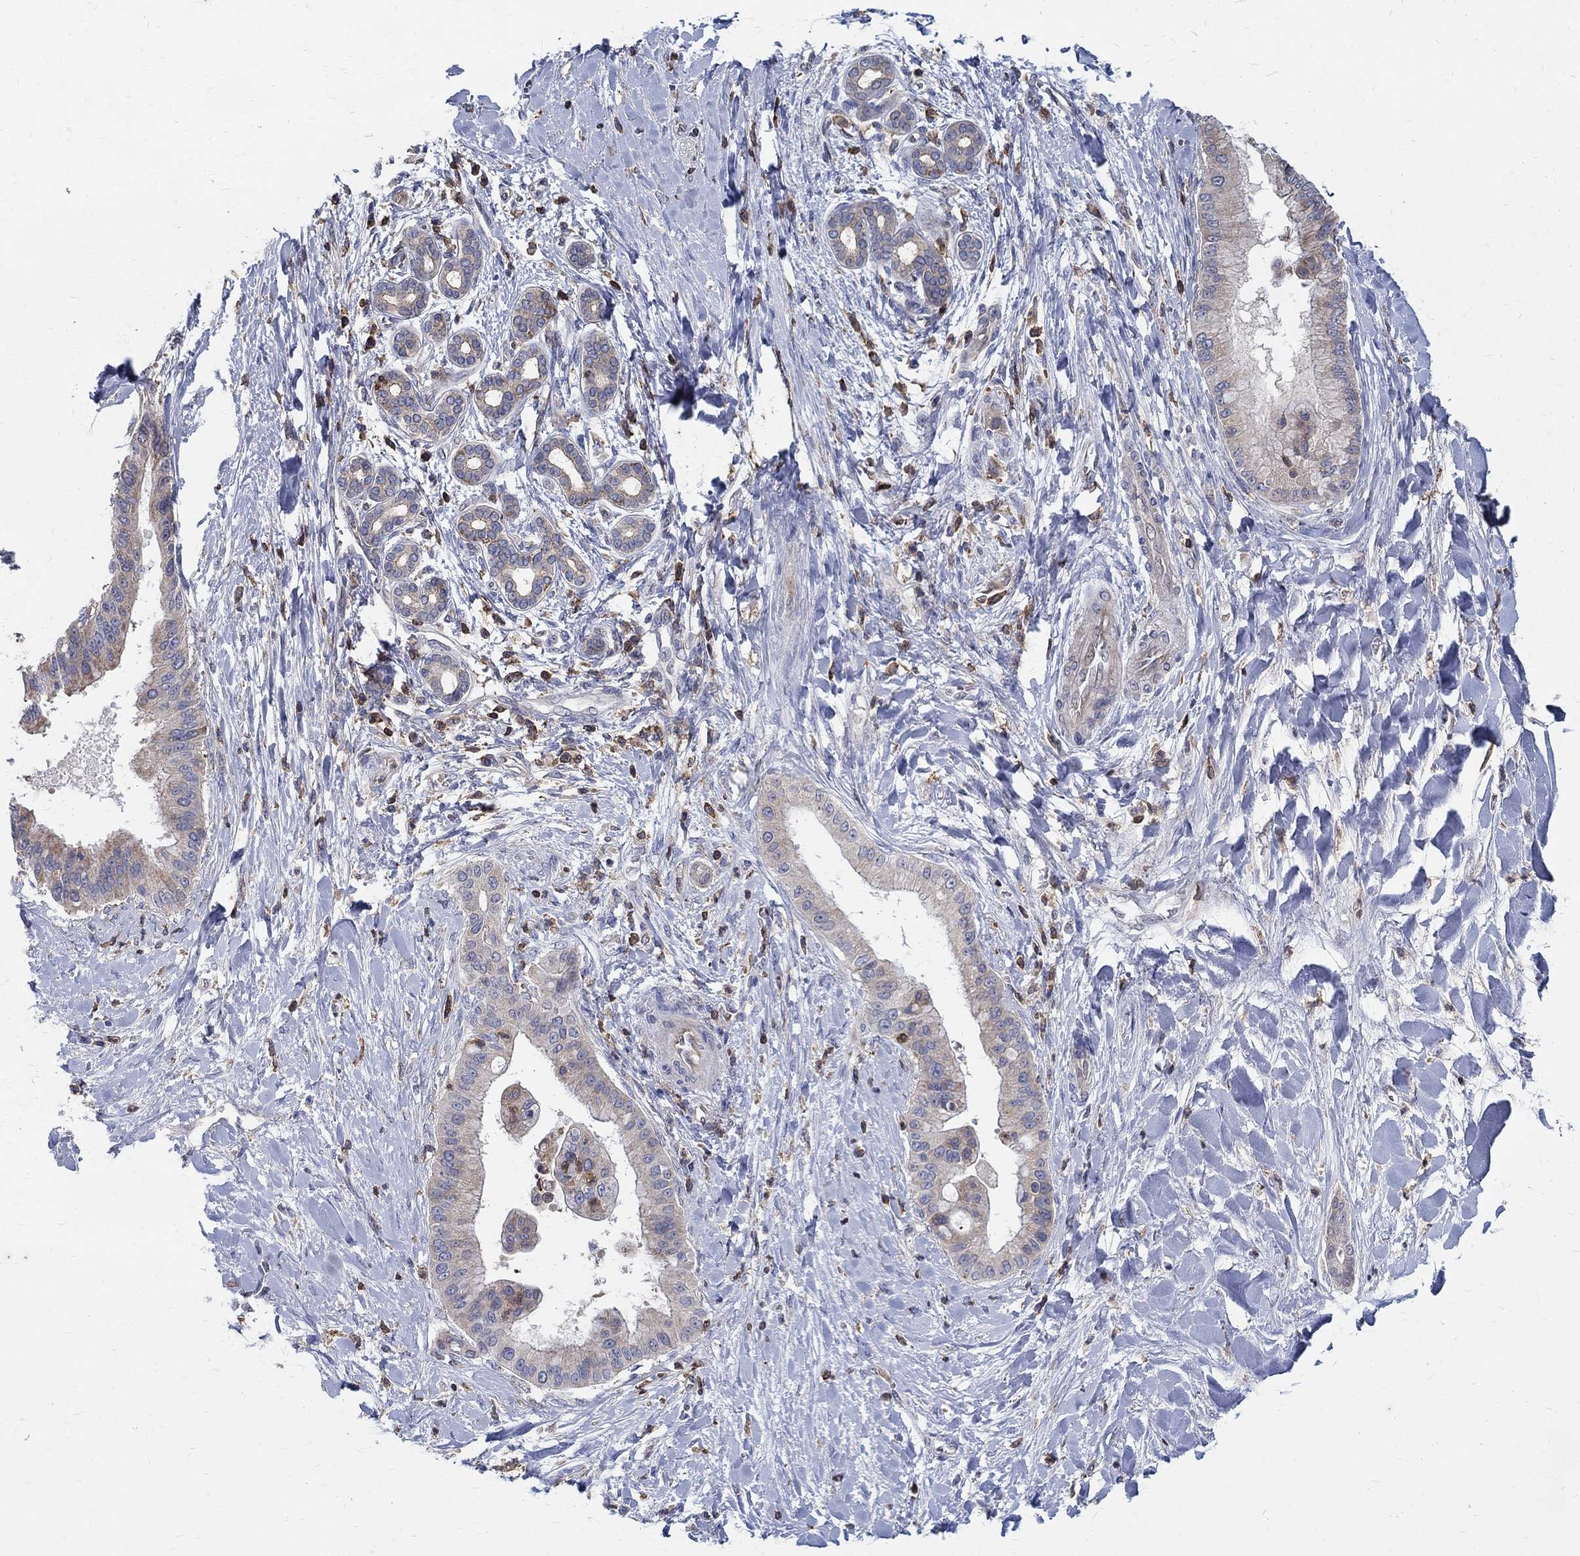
{"staining": {"intensity": "weak", "quantity": "25%-75%", "location": "cytoplasmic/membranous"}, "tissue": "liver cancer", "cell_type": "Tumor cells", "image_type": "cancer", "snomed": [{"axis": "morphology", "description": "Cholangiocarcinoma"}, {"axis": "topography", "description": "Liver"}], "caption": "This image reveals liver cholangiocarcinoma stained with IHC to label a protein in brown. The cytoplasmic/membranous of tumor cells show weak positivity for the protein. Nuclei are counter-stained blue.", "gene": "AGAP2", "patient": {"sex": "female", "age": 54}}